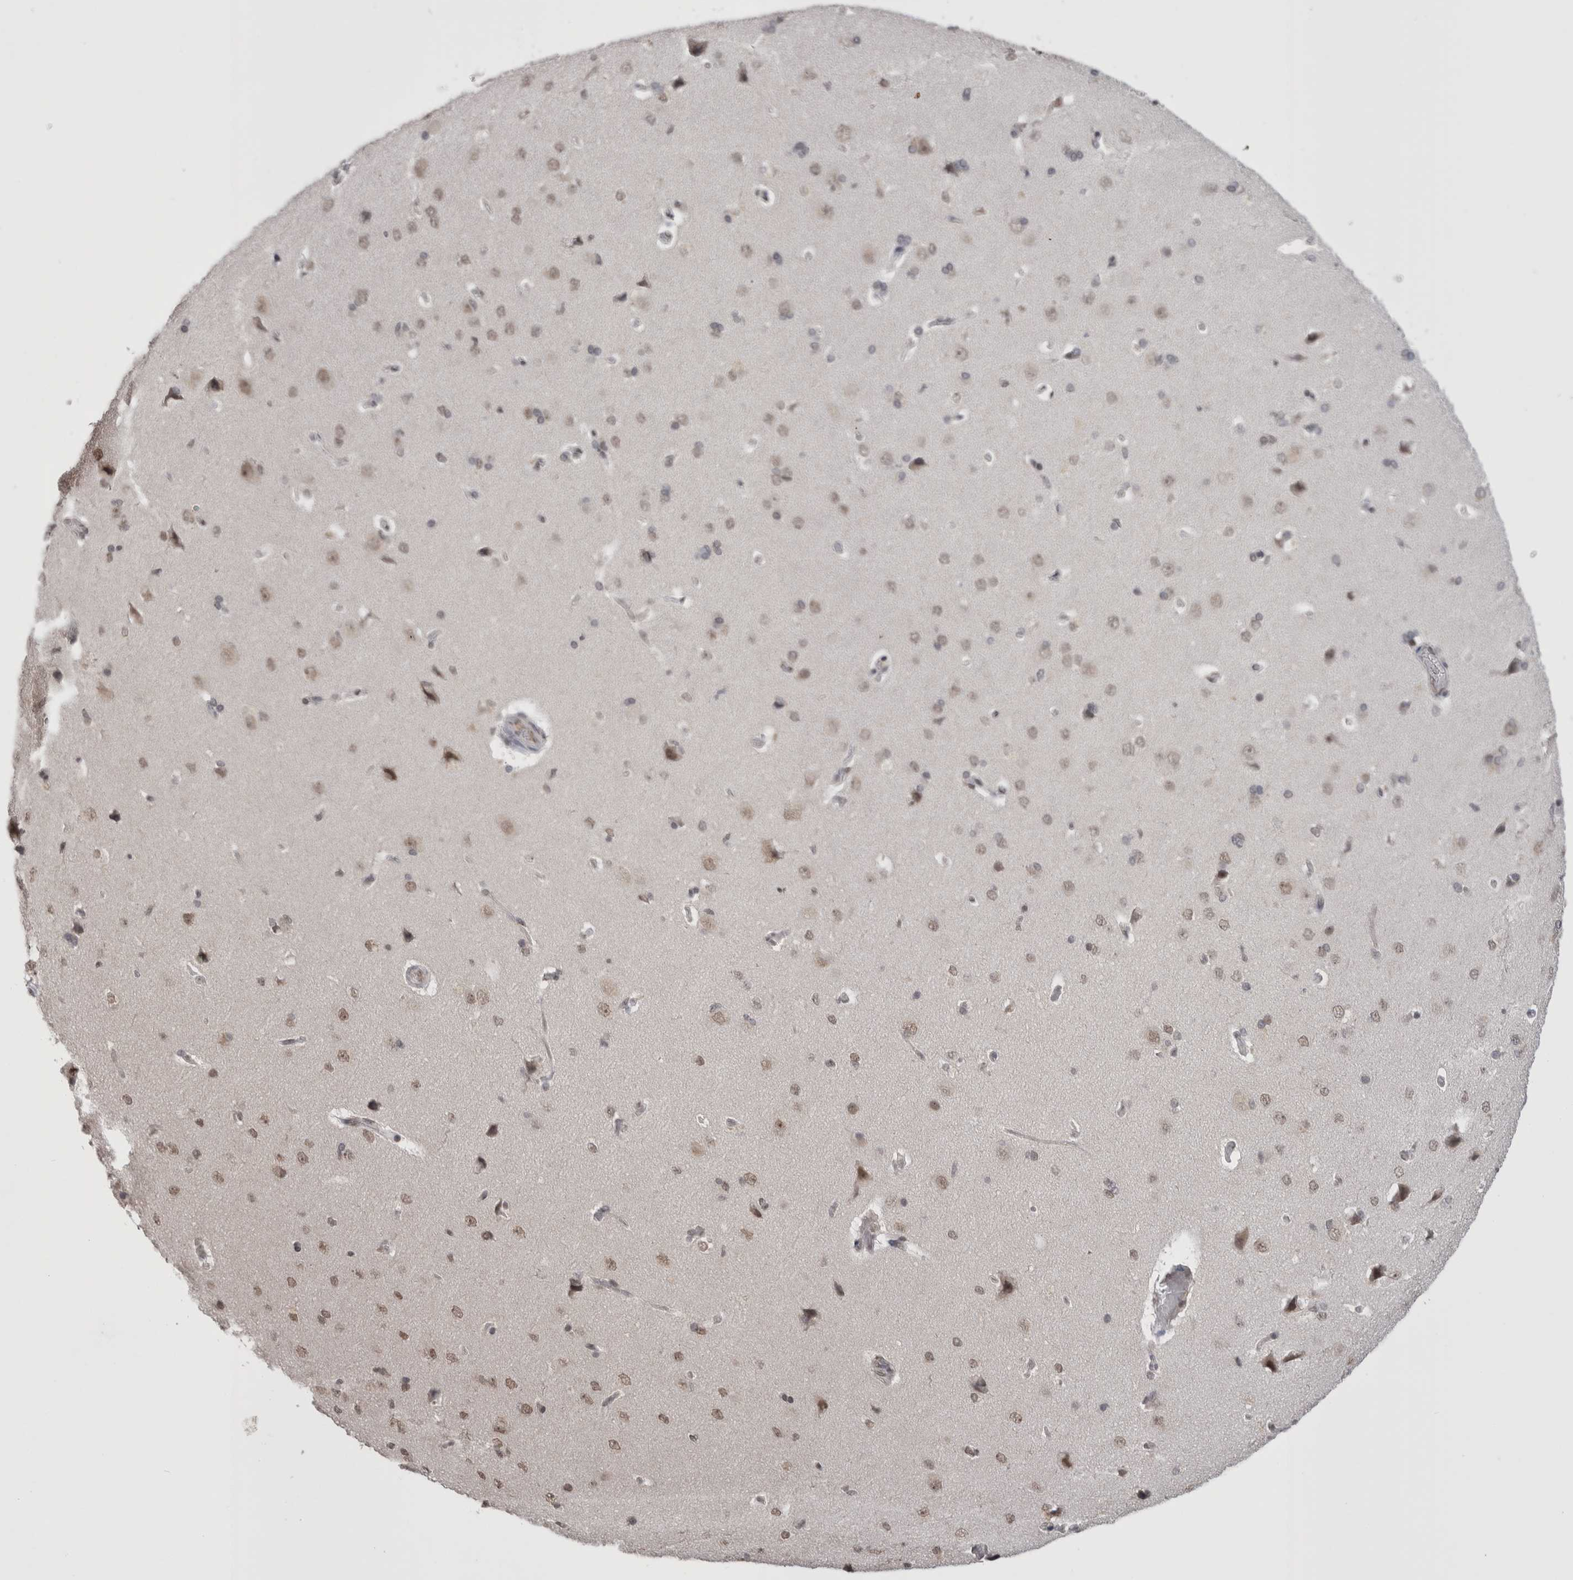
{"staining": {"intensity": "weak", "quantity": "25%-75%", "location": "nuclear"}, "tissue": "cerebral cortex", "cell_type": "Endothelial cells", "image_type": "normal", "snomed": [{"axis": "morphology", "description": "Normal tissue, NOS"}, {"axis": "topography", "description": "Cerebral cortex"}], "caption": "Immunohistochemistry of normal cerebral cortex displays low levels of weak nuclear expression in approximately 25%-75% of endothelial cells.", "gene": "DAXX", "patient": {"sex": "male", "age": 62}}